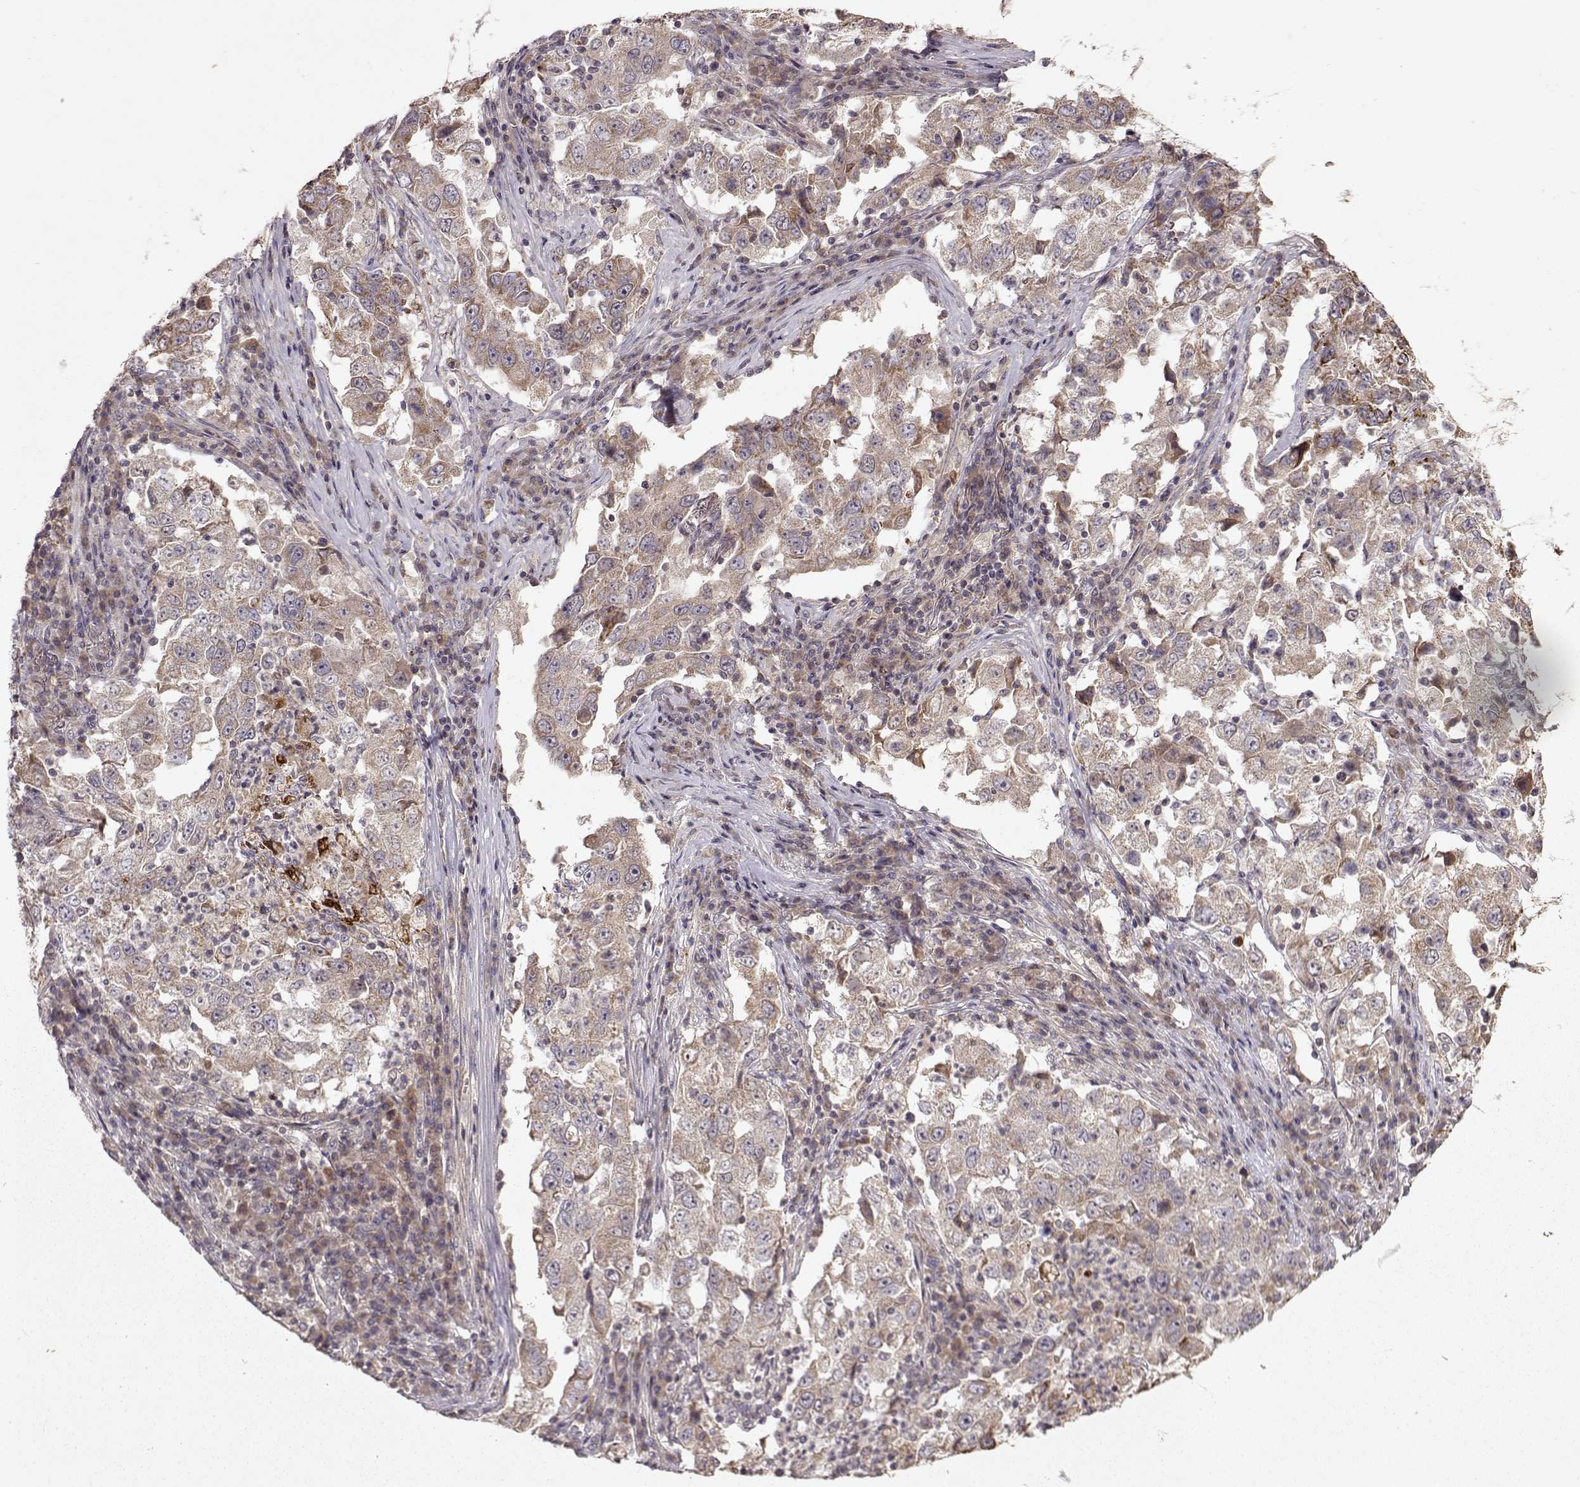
{"staining": {"intensity": "moderate", "quantity": ">75%", "location": "cytoplasmic/membranous"}, "tissue": "lung cancer", "cell_type": "Tumor cells", "image_type": "cancer", "snomed": [{"axis": "morphology", "description": "Adenocarcinoma, NOS"}, {"axis": "topography", "description": "Lung"}], "caption": "This is a photomicrograph of immunohistochemistry staining of lung adenocarcinoma, which shows moderate staining in the cytoplasmic/membranous of tumor cells.", "gene": "CMTM3", "patient": {"sex": "male", "age": 73}}